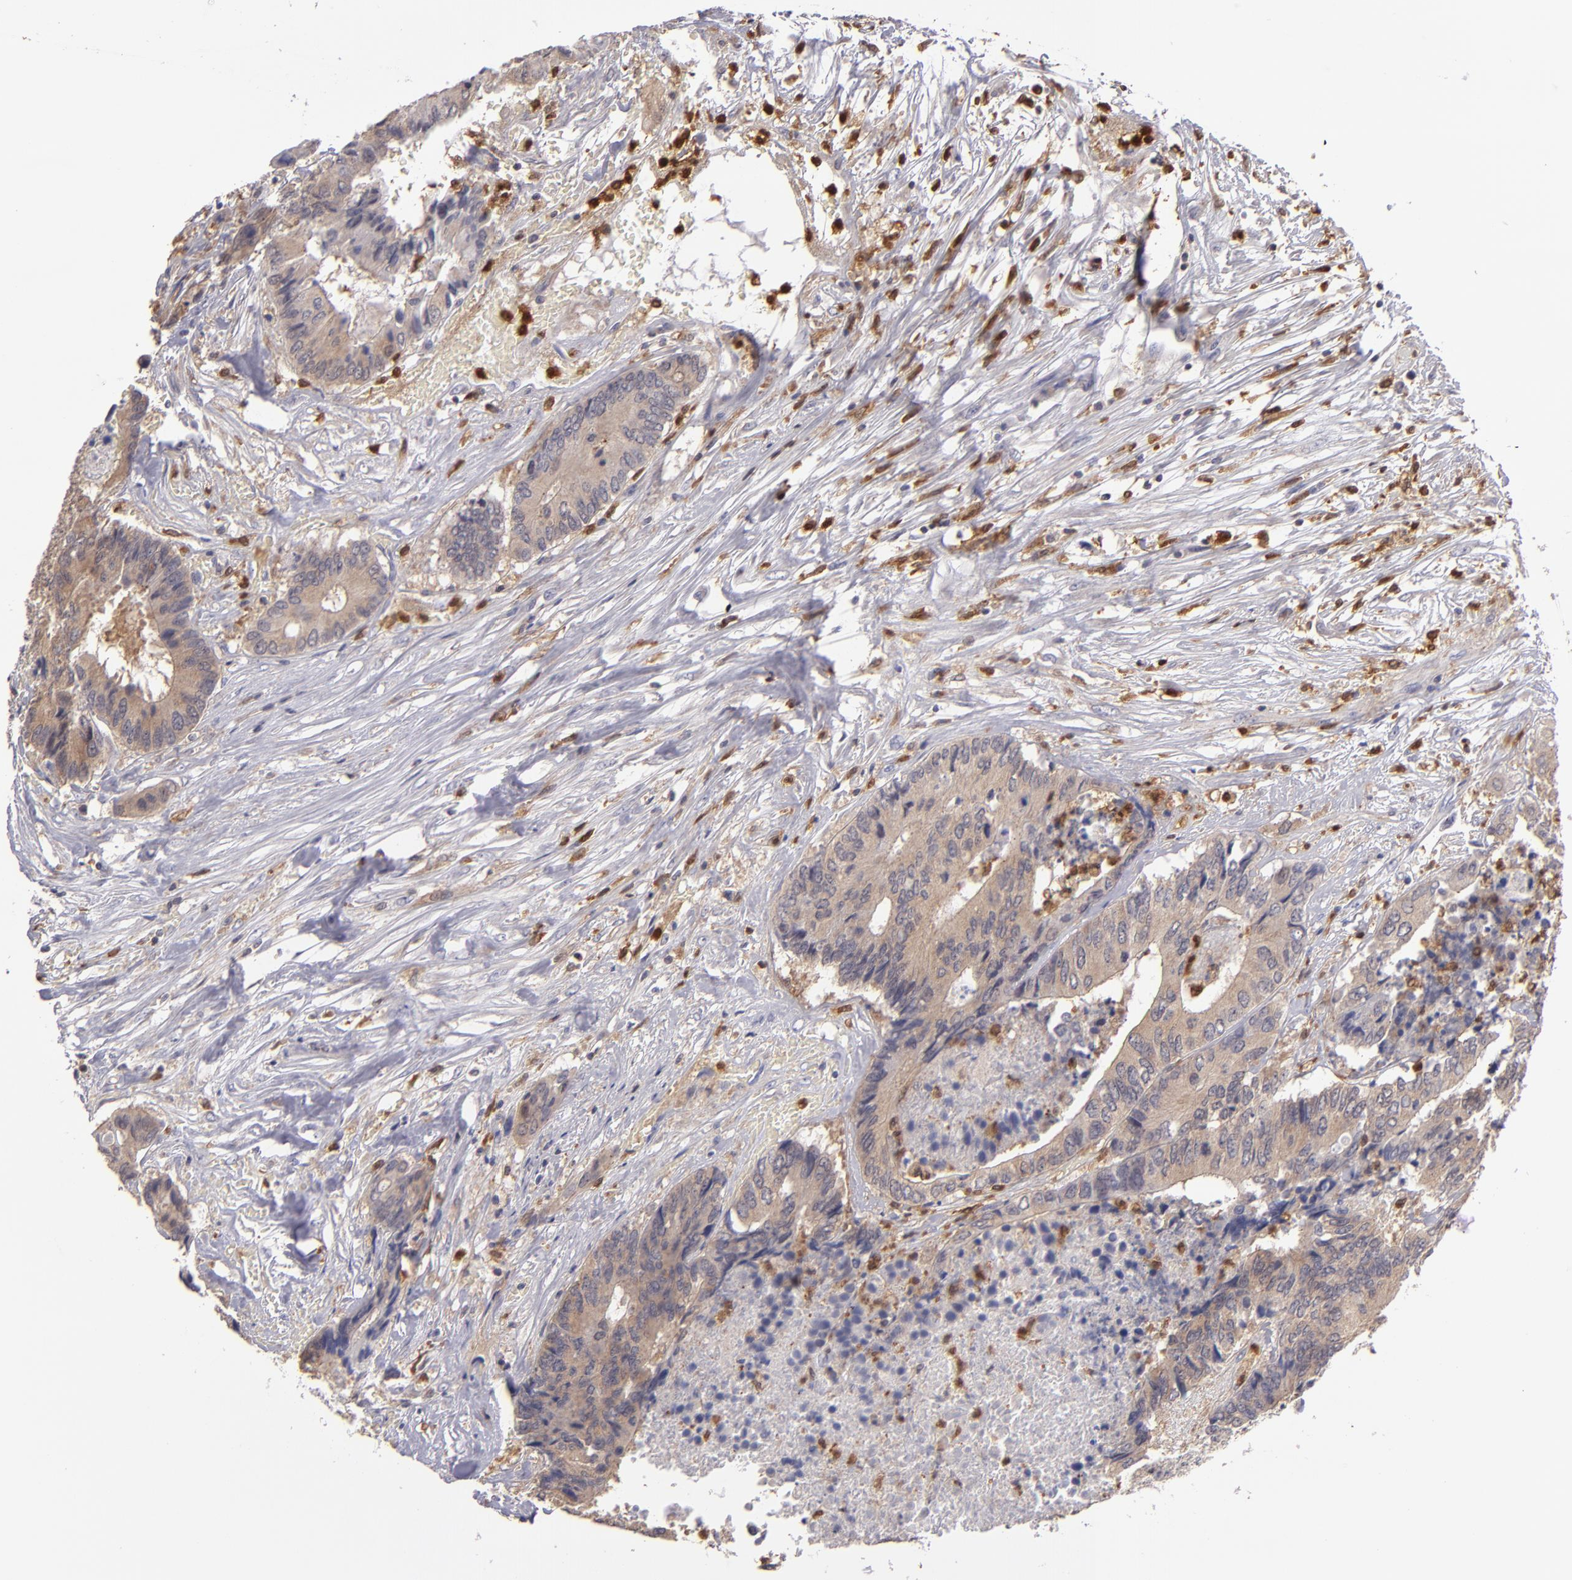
{"staining": {"intensity": "moderate", "quantity": ">75%", "location": "cytoplasmic/membranous"}, "tissue": "colorectal cancer", "cell_type": "Tumor cells", "image_type": "cancer", "snomed": [{"axis": "morphology", "description": "Adenocarcinoma, NOS"}, {"axis": "topography", "description": "Rectum"}], "caption": "A histopathology image of colorectal adenocarcinoma stained for a protein displays moderate cytoplasmic/membranous brown staining in tumor cells. Using DAB (3,3'-diaminobenzidine) (brown) and hematoxylin (blue) stains, captured at high magnification using brightfield microscopy.", "gene": "PRKCD", "patient": {"sex": "male", "age": 55}}